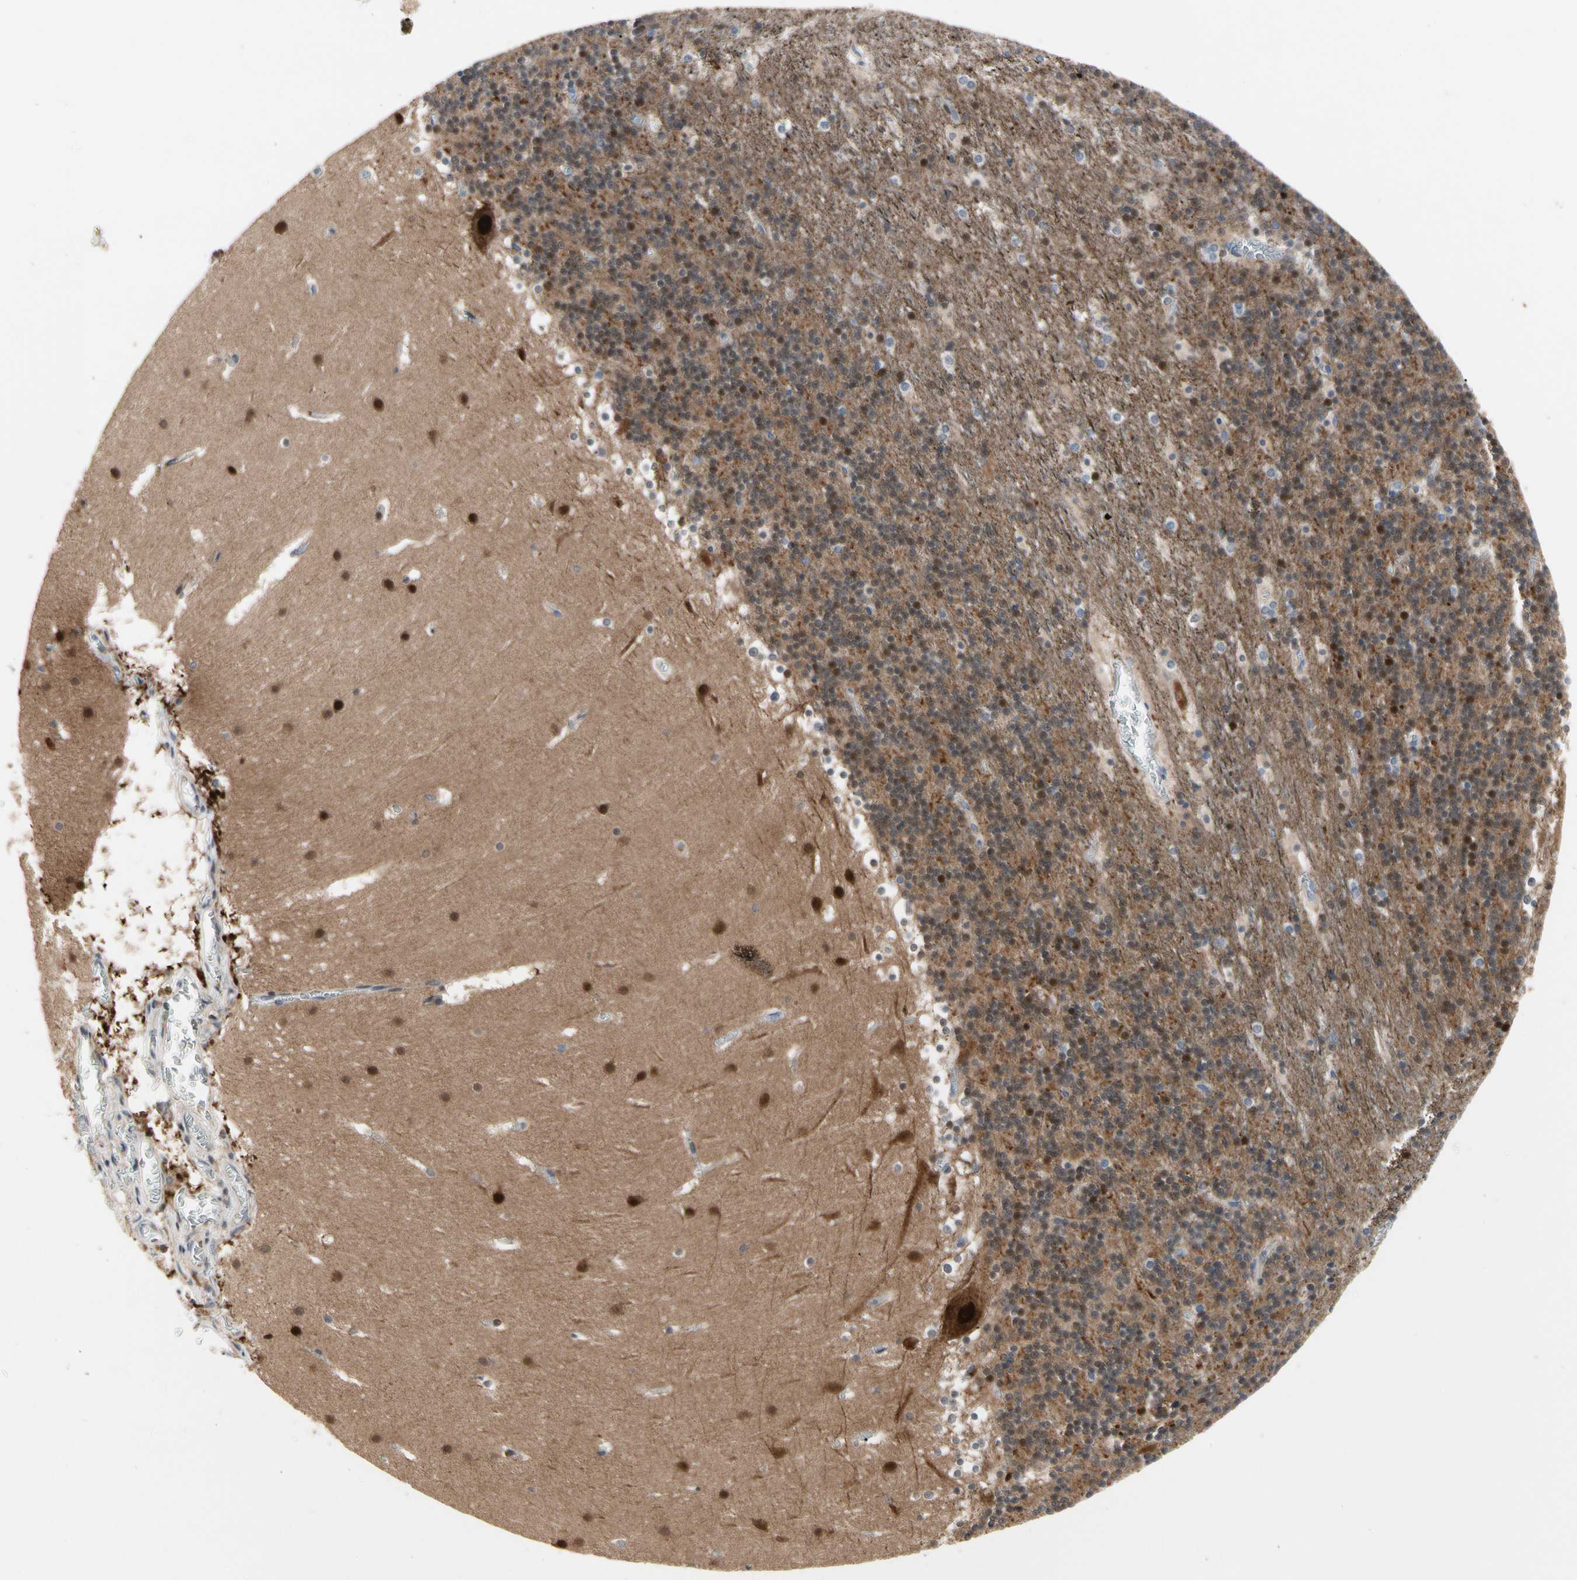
{"staining": {"intensity": "moderate", "quantity": "25%-75%", "location": "cytoplasmic/membranous,nuclear"}, "tissue": "cerebellum", "cell_type": "Cells in granular layer", "image_type": "normal", "snomed": [{"axis": "morphology", "description": "Normal tissue, NOS"}, {"axis": "topography", "description": "Cerebellum"}], "caption": "Immunohistochemical staining of unremarkable human cerebellum displays medium levels of moderate cytoplasmic/membranous,nuclear positivity in approximately 25%-75% of cells in granular layer. Using DAB (brown) and hematoxylin (blue) stains, captured at high magnification using brightfield microscopy.", "gene": "HMGCR", "patient": {"sex": "male", "age": 45}}